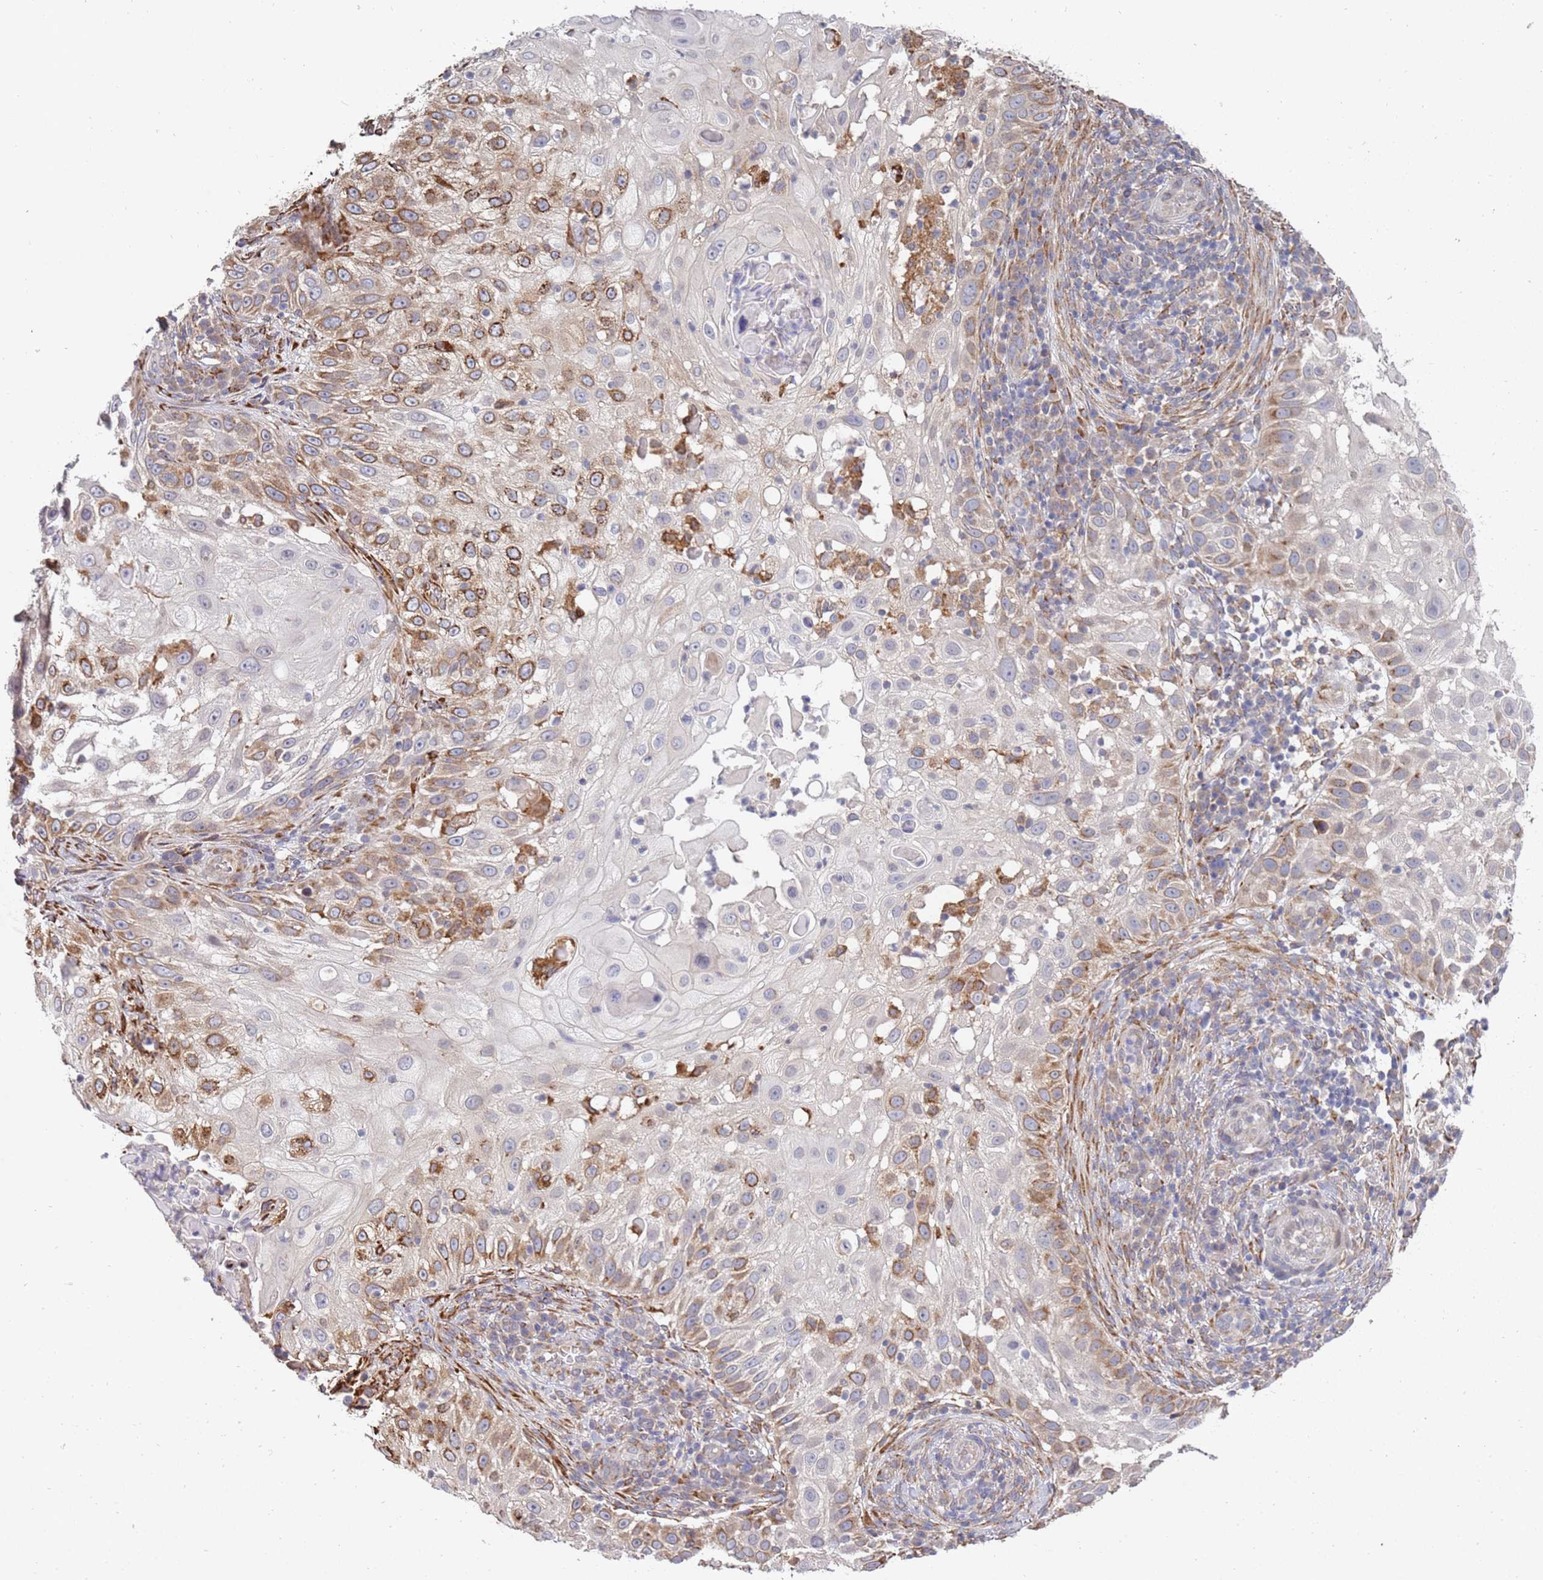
{"staining": {"intensity": "moderate", "quantity": "25%-75%", "location": "cytoplasmic/membranous"}, "tissue": "skin cancer", "cell_type": "Tumor cells", "image_type": "cancer", "snomed": [{"axis": "morphology", "description": "Squamous cell carcinoma, NOS"}, {"axis": "topography", "description": "Skin"}], "caption": "This is an image of immunohistochemistry (IHC) staining of skin cancer (squamous cell carcinoma), which shows moderate positivity in the cytoplasmic/membranous of tumor cells.", "gene": "VRK2", "patient": {"sex": "female", "age": 44}}